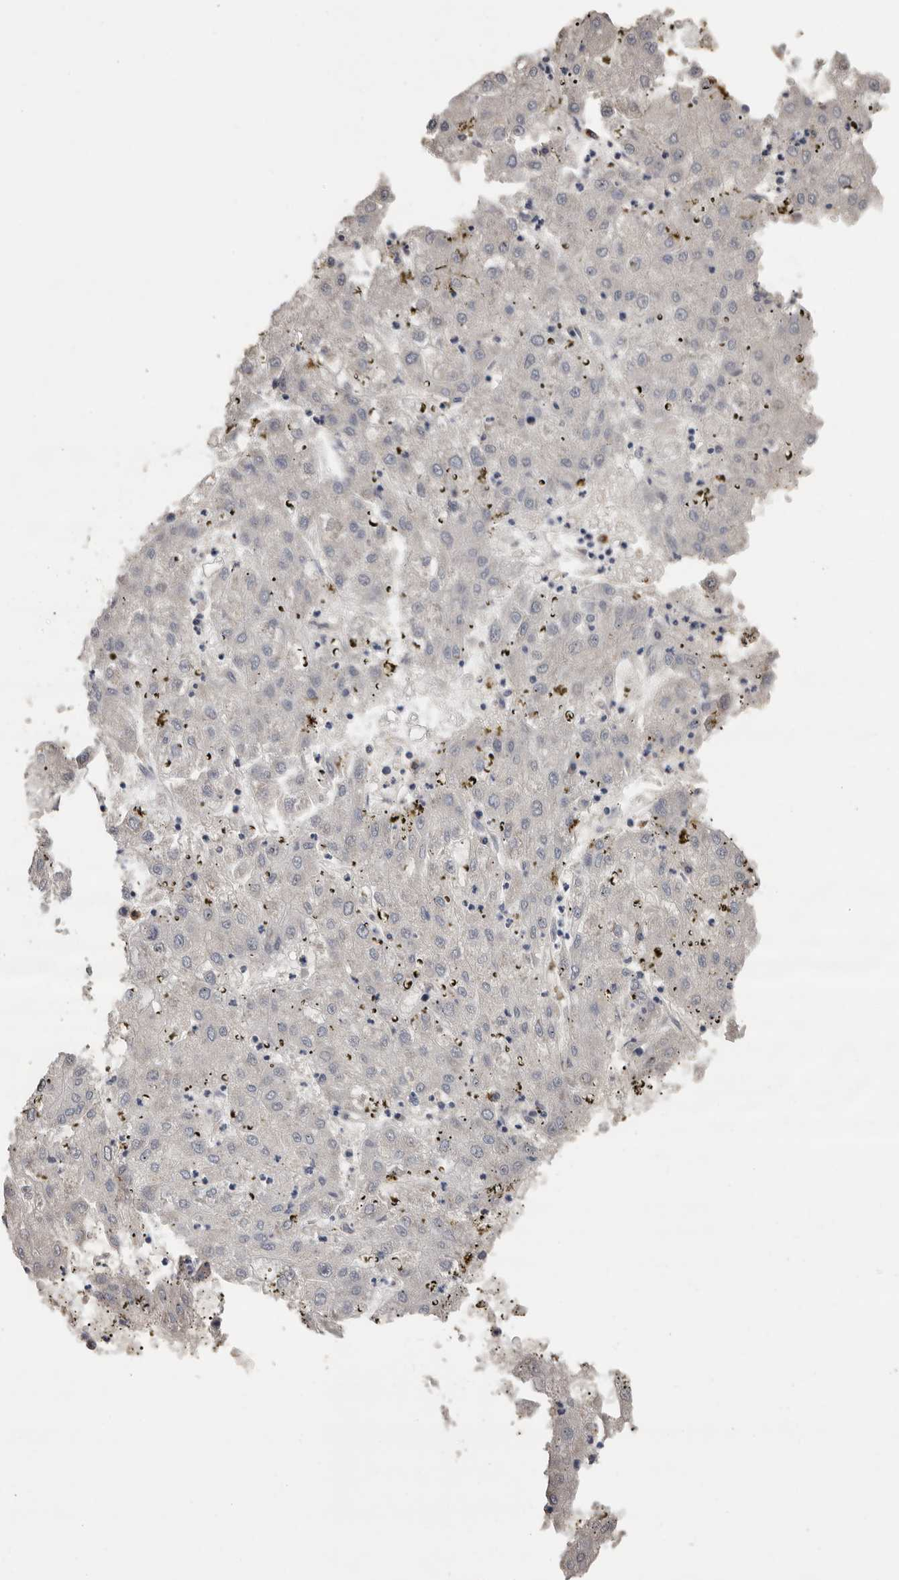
{"staining": {"intensity": "negative", "quantity": "none", "location": "none"}, "tissue": "liver cancer", "cell_type": "Tumor cells", "image_type": "cancer", "snomed": [{"axis": "morphology", "description": "Carcinoma, Hepatocellular, NOS"}, {"axis": "topography", "description": "Liver"}], "caption": "Immunohistochemical staining of human liver cancer exhibits no significant positivity in tumor cells.", "gene": "KIF2B", "patient": {"sex": "male", "age": 72}}